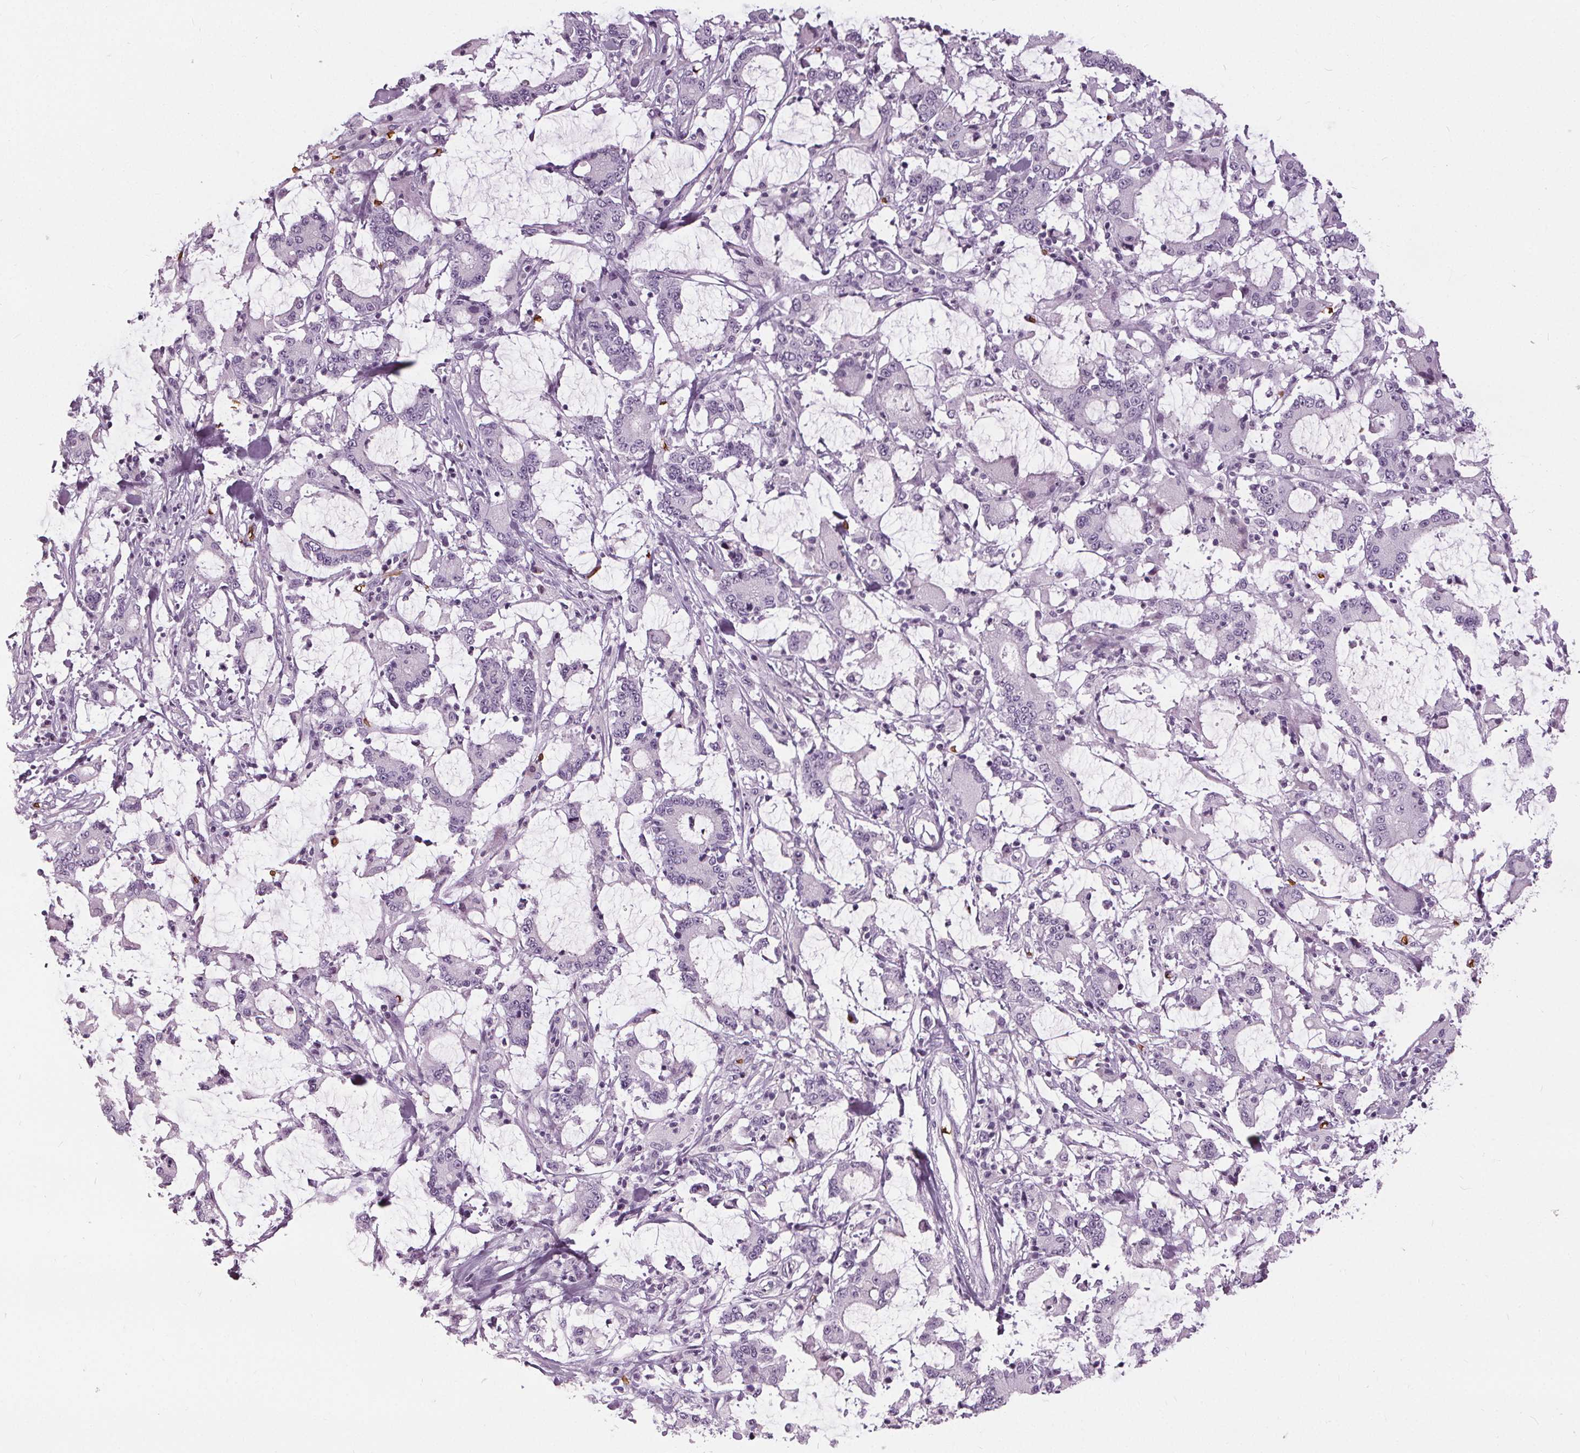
{"staining": {"intensity": "negative", "quantity": "none", "location": "none"}, "tissue": "stomach cancer", "cell_type": "Tumor cells", "image_type": "cancer", "snomed": [{"axis": "morphology", "description": "Adenocarcinoma, NOS"}, {"axis": "topography", "description": "Stomach, upper"}], "caption": "A histopathology image of stomach adenocarcinoma stained for a protein reveals no brown staining in tumor cells.", "gene": "SLC4A1", "patient": {"sex": "male", "age": 68}}